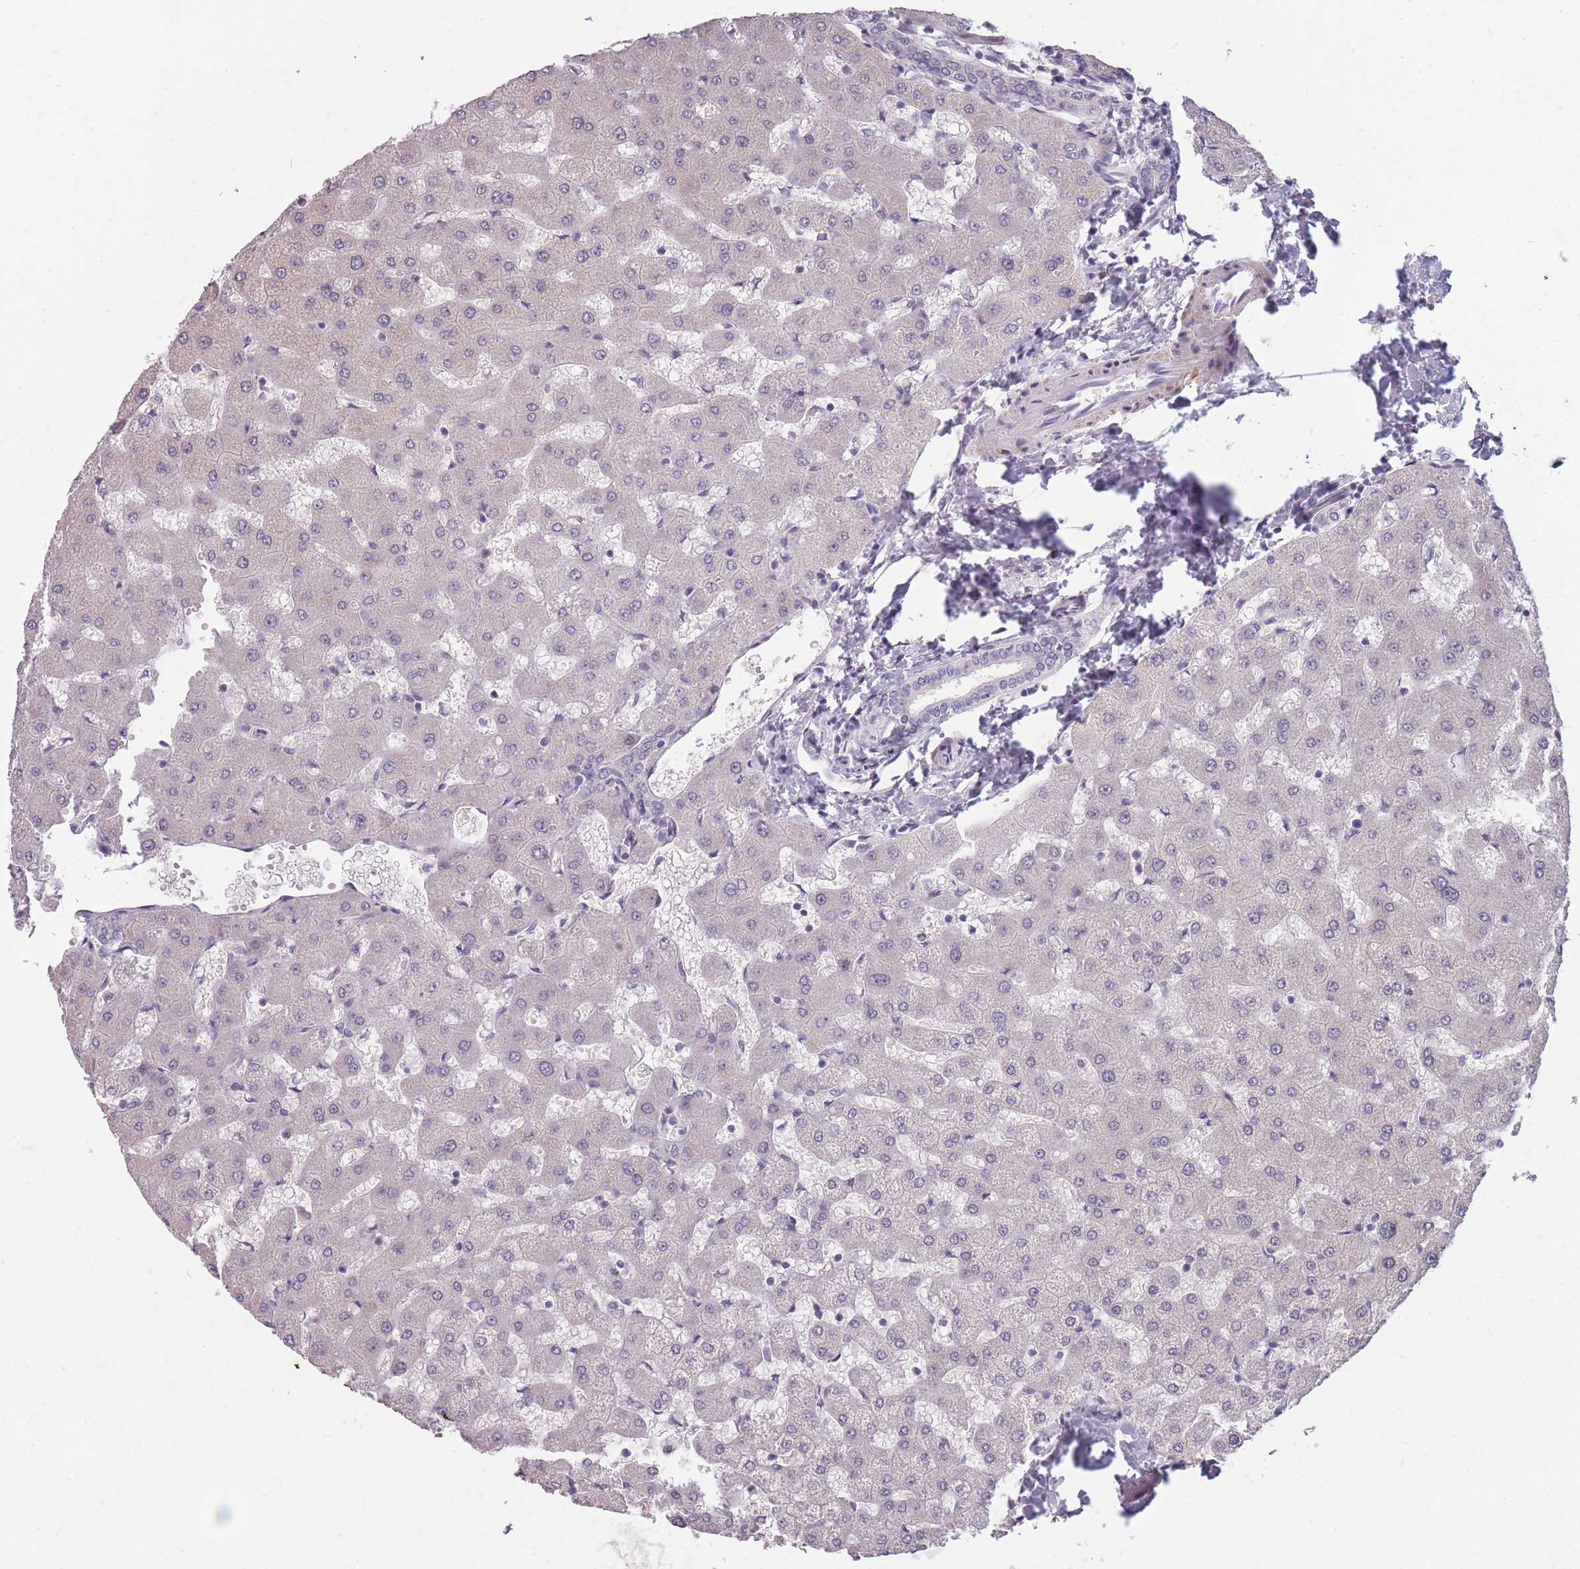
{"staining": {"intensity": "negative", "quantity": "none", "location": "none"}, "tissue": "liver", "cell_type": "Cholangiocytes", "image_type": "normal", "snomed": [{"axis": "morphology", "description": "Normal tissue, NOS"}, {"axis": "topography", "description": "Liver"}], "caption": "This image is of unremarkable liver stained with immunohistochemistry to label a protein in brown with the nuclei are counter-stained blue. There is no staining in cholangiocytes.", "gene": "CCNQ", "patient": {"sex": "female", "age": 63}}